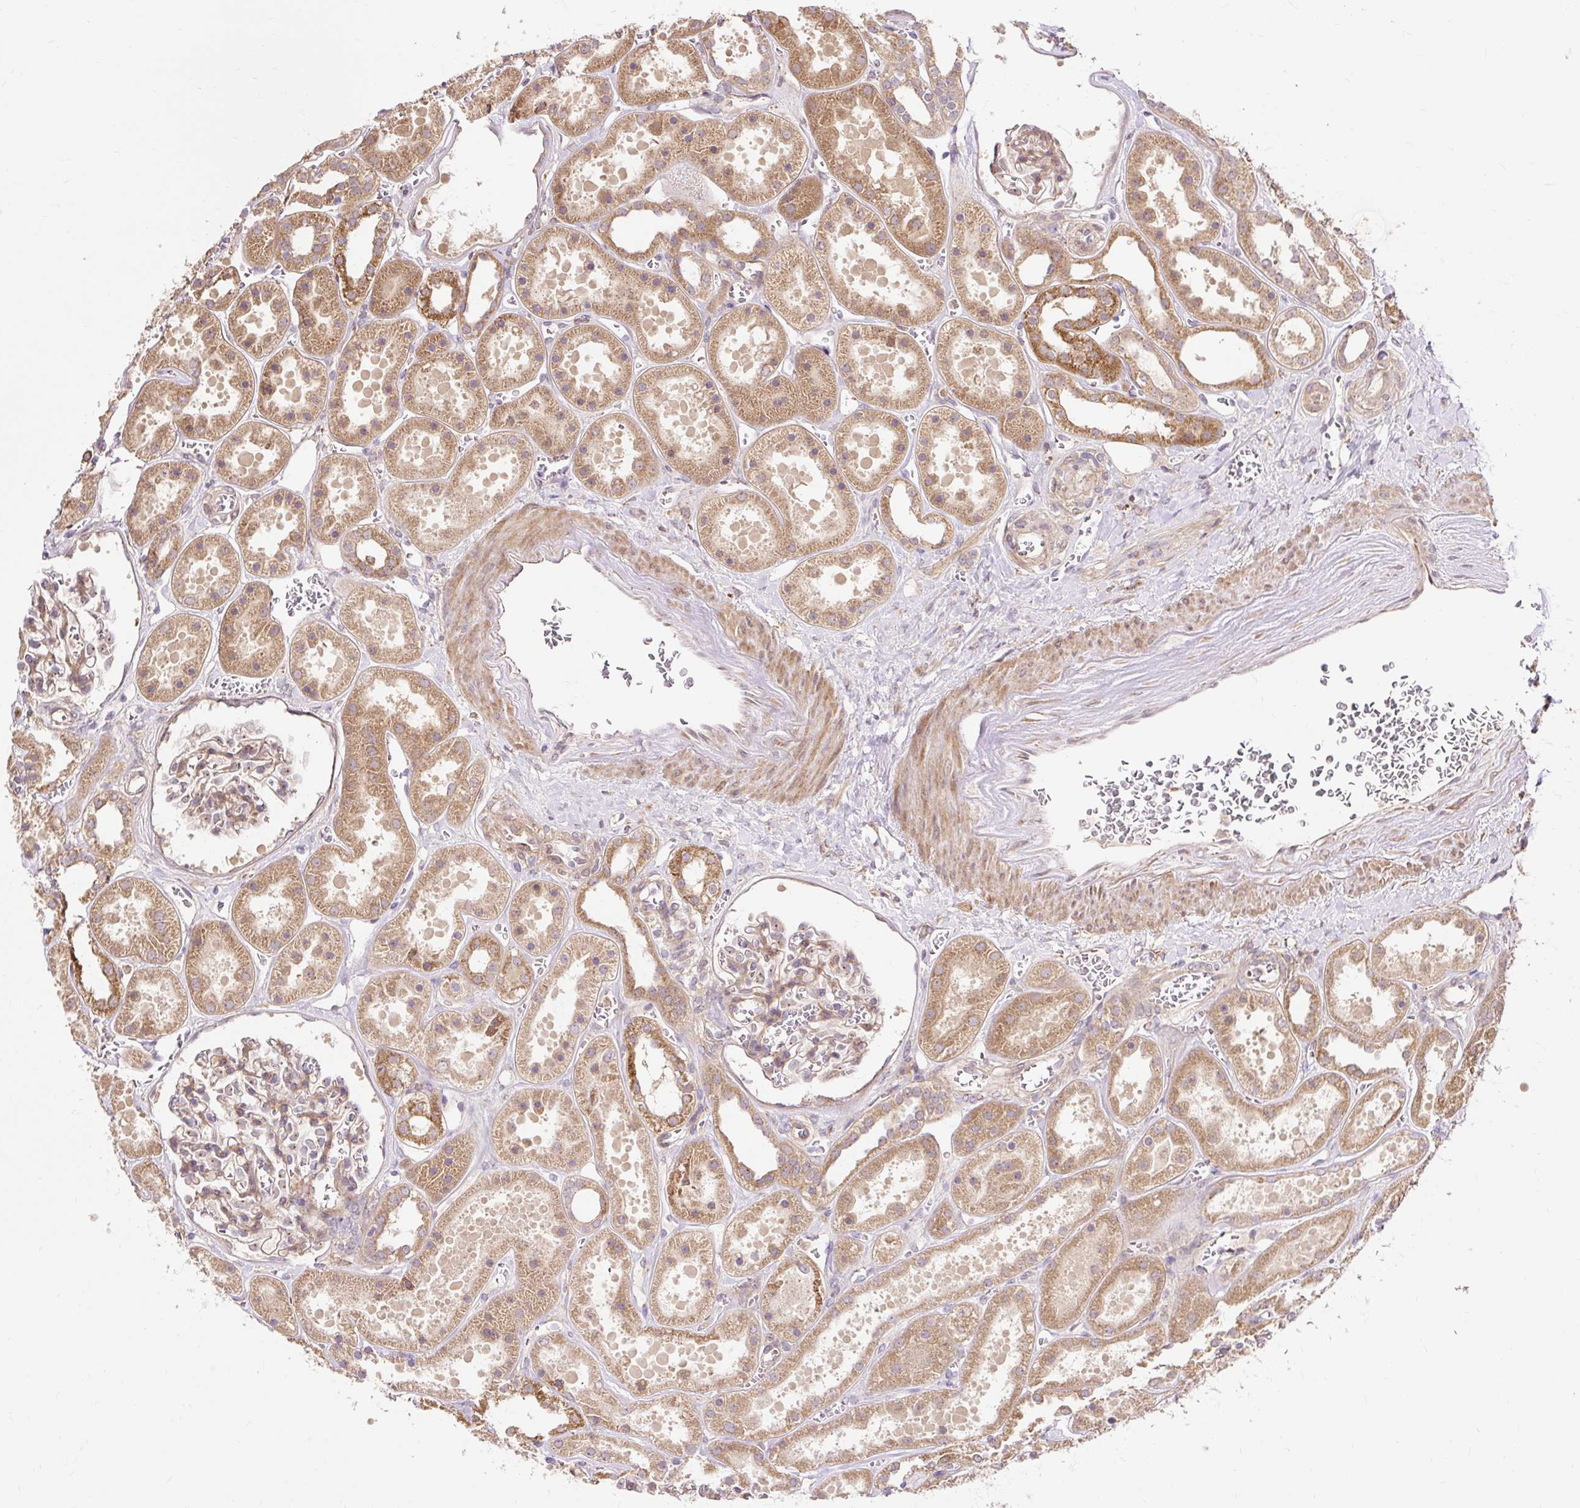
{"staining": {"intensity": "moderate", "quantity": "<25%", "location": "cytoplasmic/membranous"}, "tissue": "kidney", "cell_type": "Cells in glomeruli", "image_type": "normal", "snomed": [{"axis": "morphology", "description": "Normal tissue, NOS"}, {"axis": "topography", "description": "Kidney"}], "caption": "Approximately <25% of cells in glomeruli in normal kidney reveal moderate cytoplasmic/membranous protein positivity as visualized by brown immunohistochemical staining.", "gene": "TRIAP1", "patient": {"sex": "female", "age": 41}}